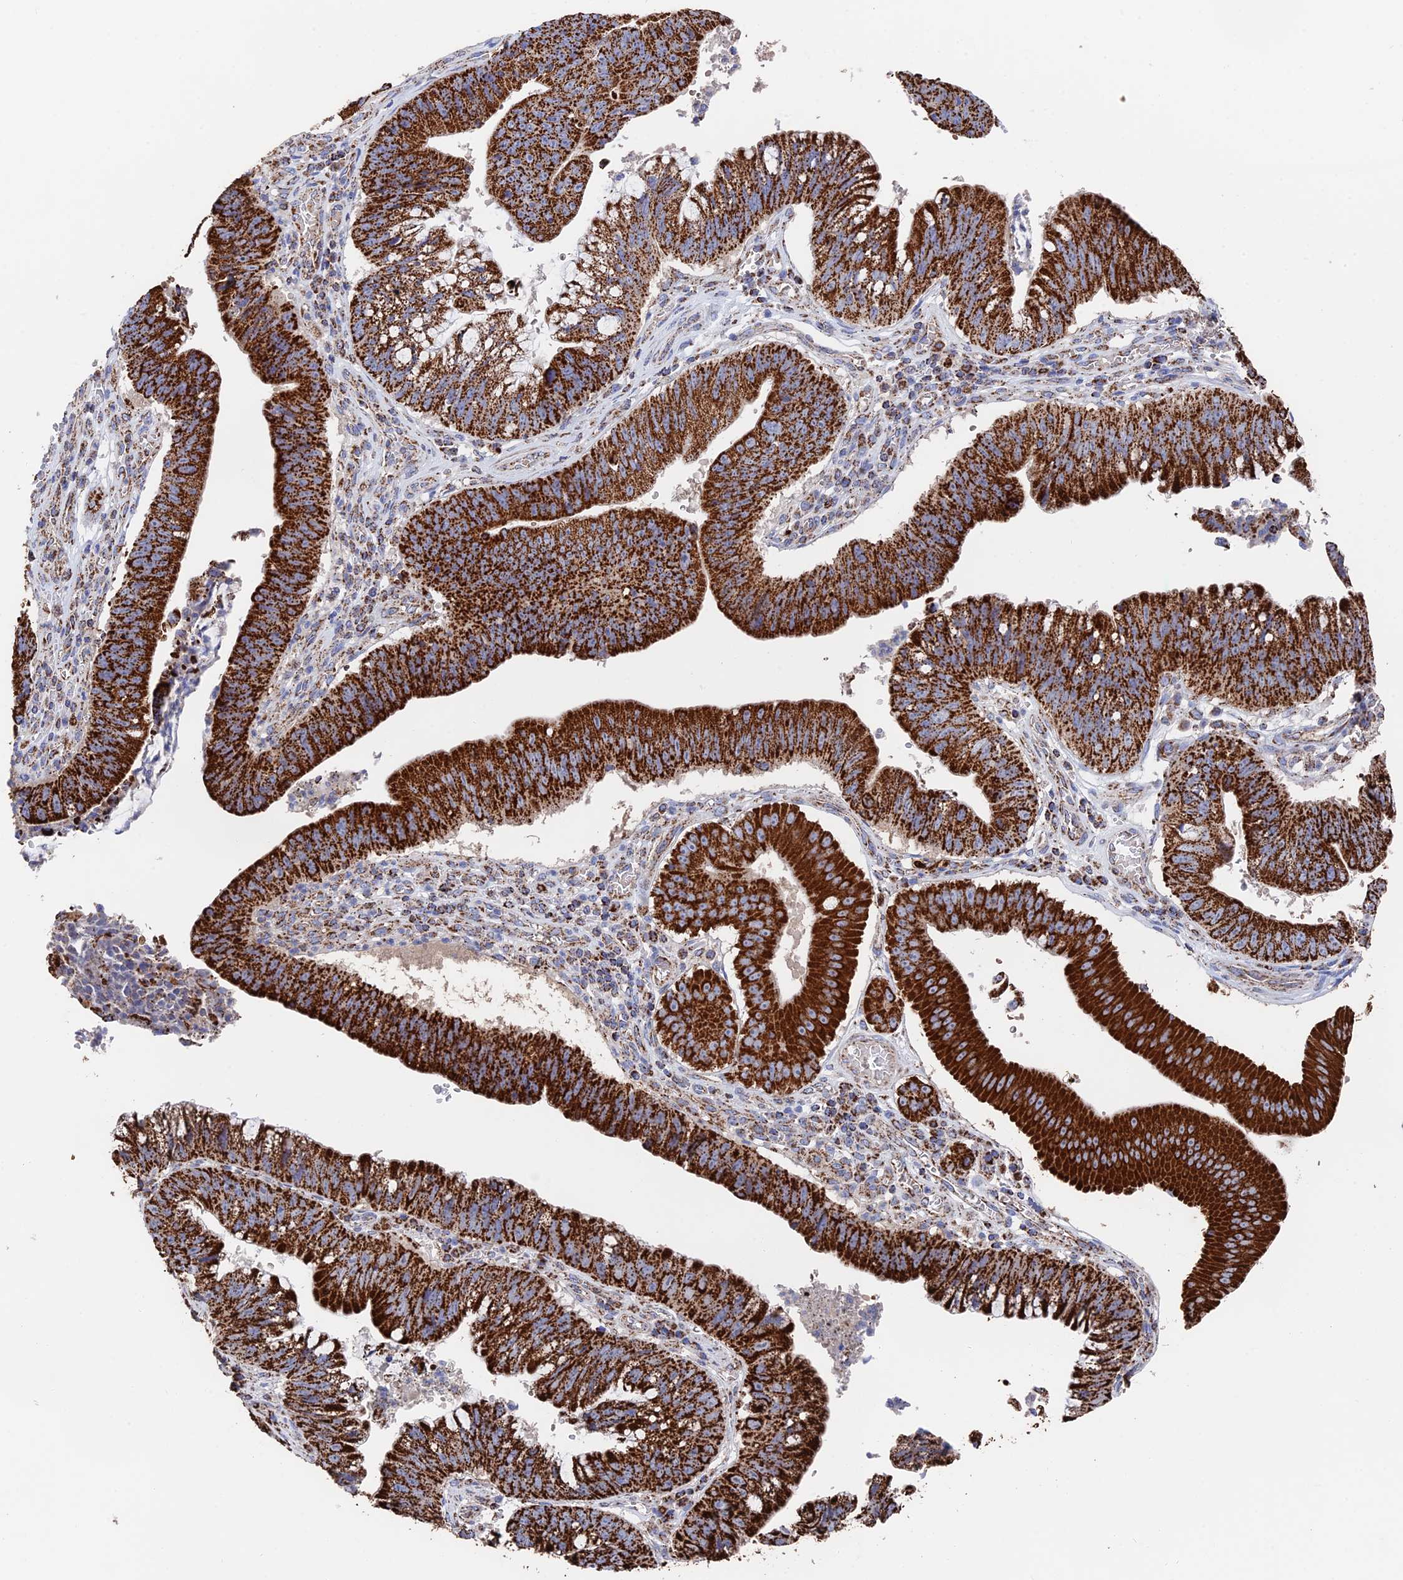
{"staining": {"intensity": "strong", "quantity": ">75%", "location": "cytoplasmic/membranous"}, "tissue": "stomach cancer", "cell_type": "Tumor cells", "image_type": "cancer", "snomed": [{"axis": "morphology", "description": "Adenocarcinoma, NOS"}, {"axis": "topography", "description": "Stomach"}], "caption": "IHC of human stomach cancer (adenocarcinoma) shows high levels of strong cytoplasmic/membranous positivity in approximately >75% of tumor cells.", "gene": "HAUS8", "patient": {"sex": "male", "age": 59}}